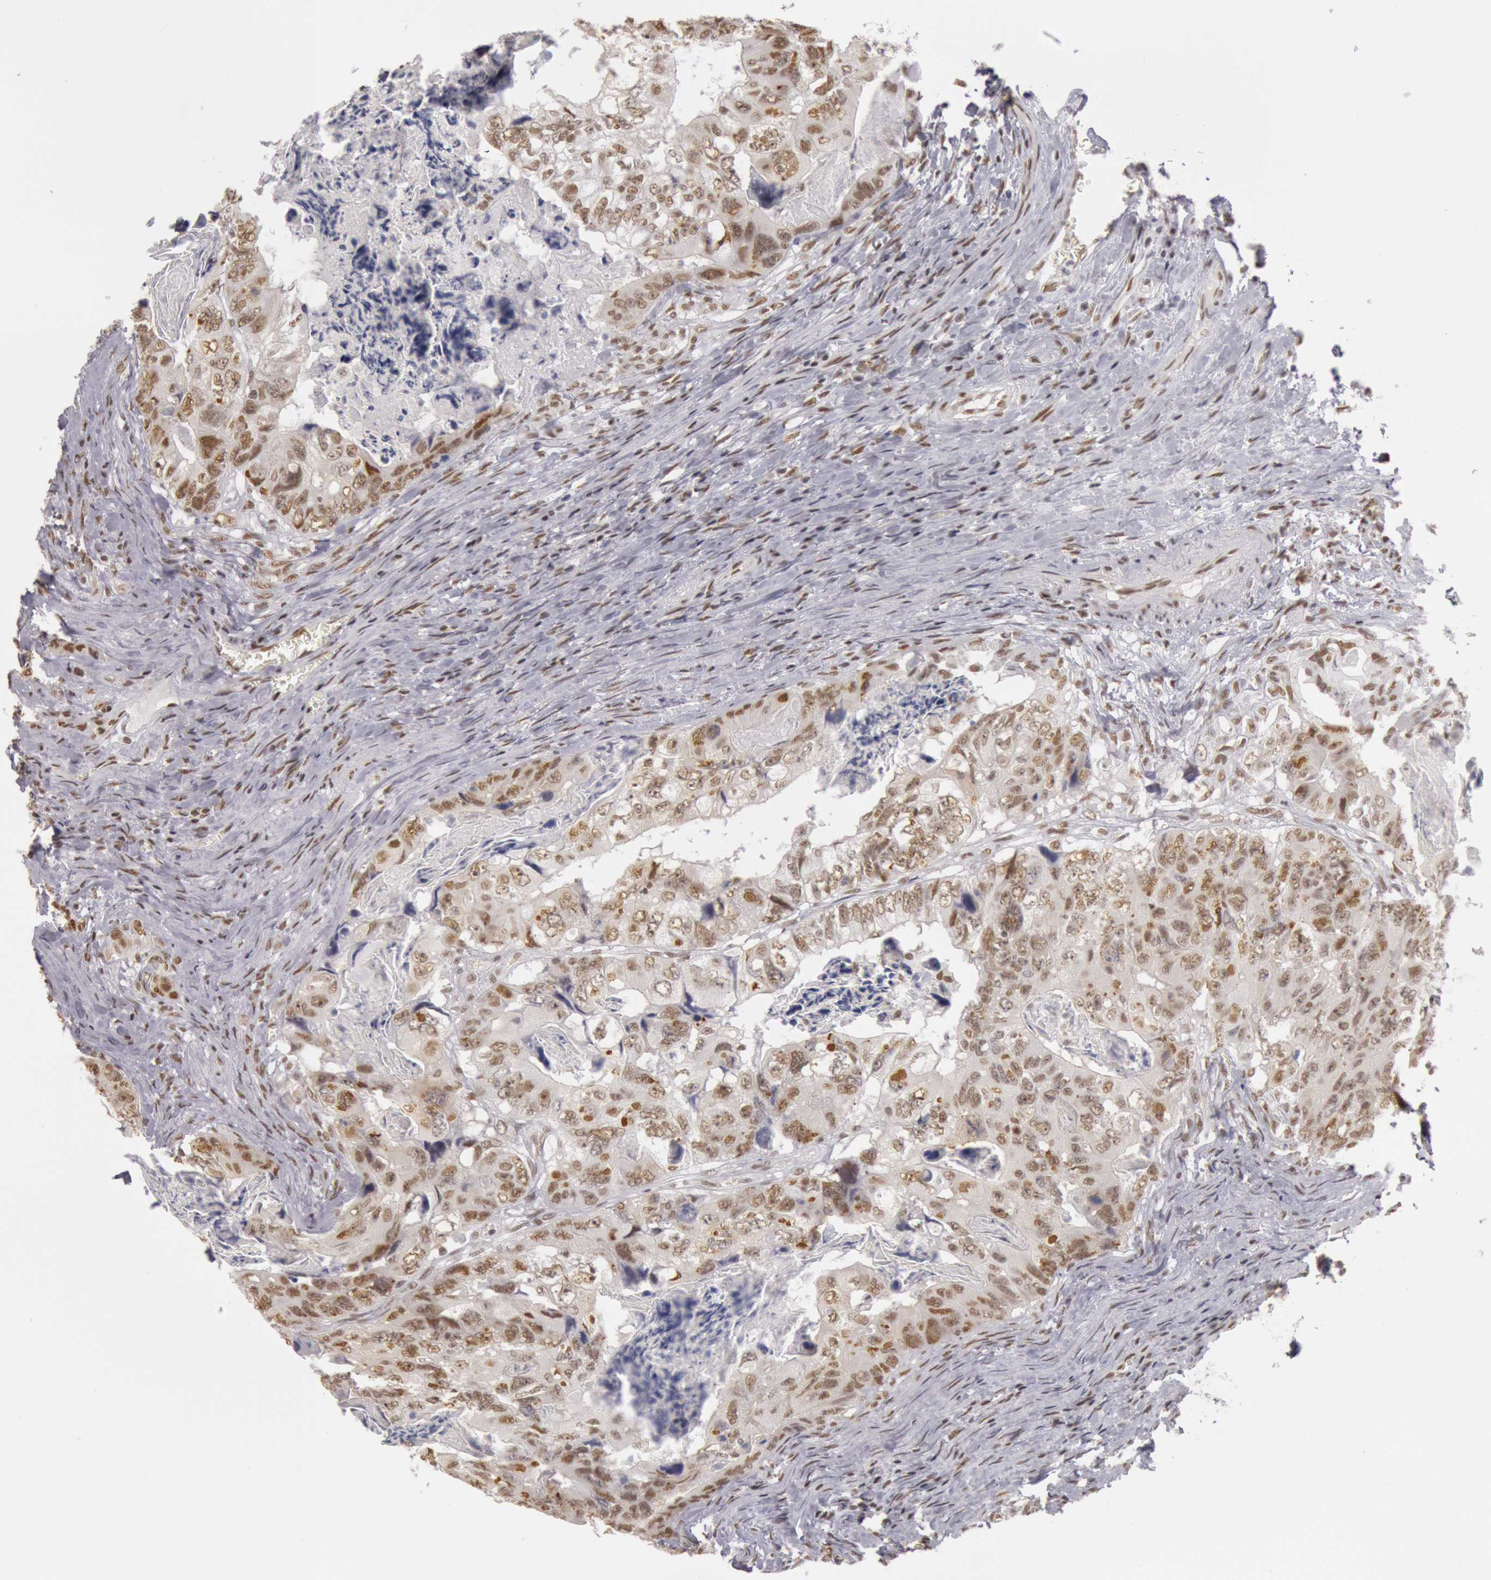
{"staining": {"intensity": "moderate", "quantity": "25%-75%", "location": "nuclear"}, "tissue": "colorectal cancer", "cell_type": "Tumor cells", "image_type": "cancer", "snomed": [{"axis": "morphology", "description": "Adenocarcinoma, NOS"}, {"axis": "topography", "description": "Rectum"}], "caption": "IHC image of neoplastic tissue: colorectal cancer (adenocarcinoma) stained using immunohistochemistry (IHC) shows medium levels of moderate protein expression localized specifically in the nuclear of tumor cells, appearing as a nuclear brown color.", "gene": "ESS2", "patient": {"sex": "female", "age": 82}}